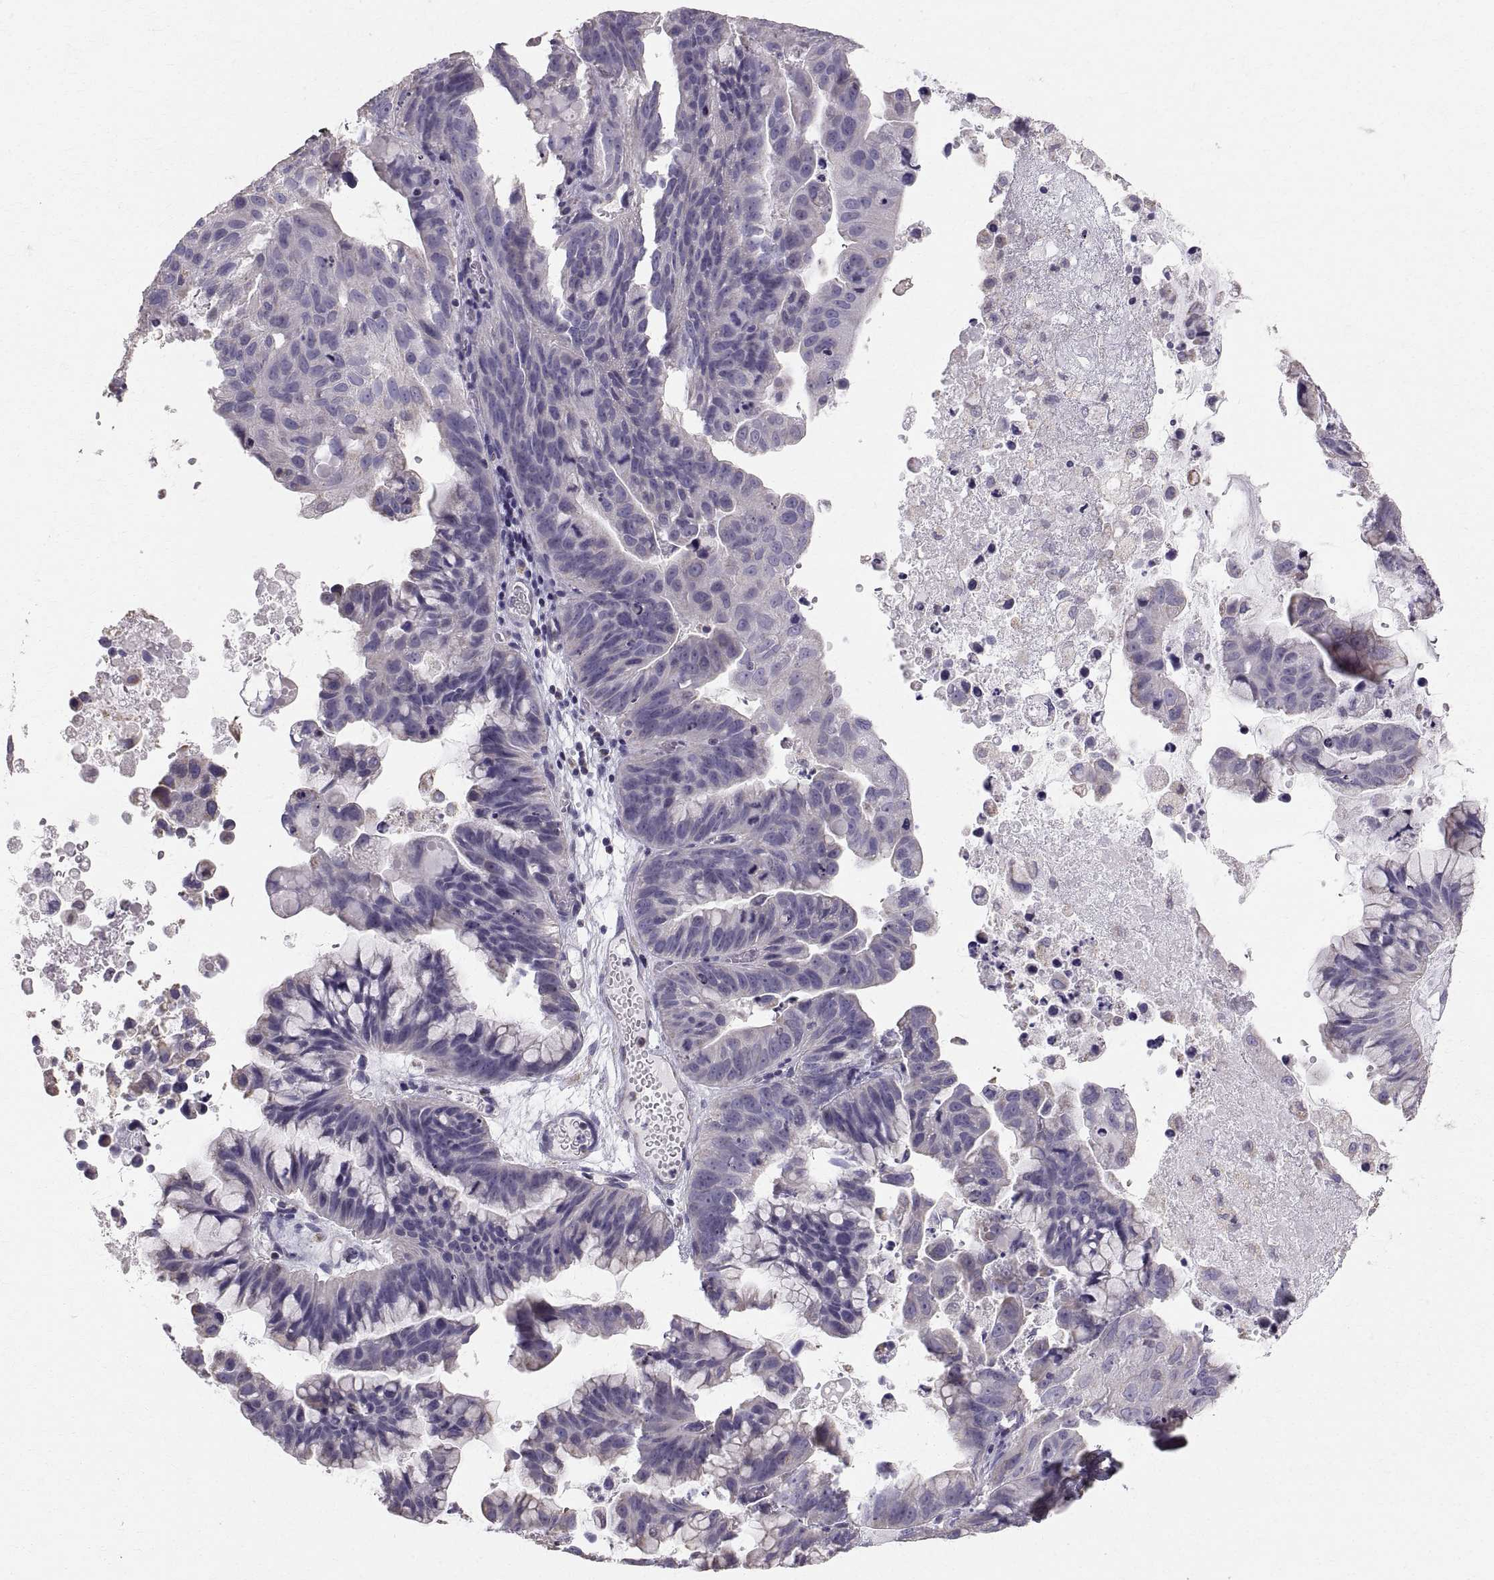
{"staining": {"intensity": "negative", "quantity": "none", "location": "none"}, "tissue": "ovarian cancer", "cell_type": "Tumor cells", "image_type": "cancer", "snomed": [{"axis": "morphology", "description": "Cystadenocarcinoma, mucinous, NOS"}, {"axis": "topography", "description": "Ovary"}], "caption": "DAB immunohistochemical staining of ovarian cancer (mucinous cystadenocarcinoma) shows no significant positivity in tumor cells.", "gene": "STMND1", "patient": {"sex": "female", "age": 76}}